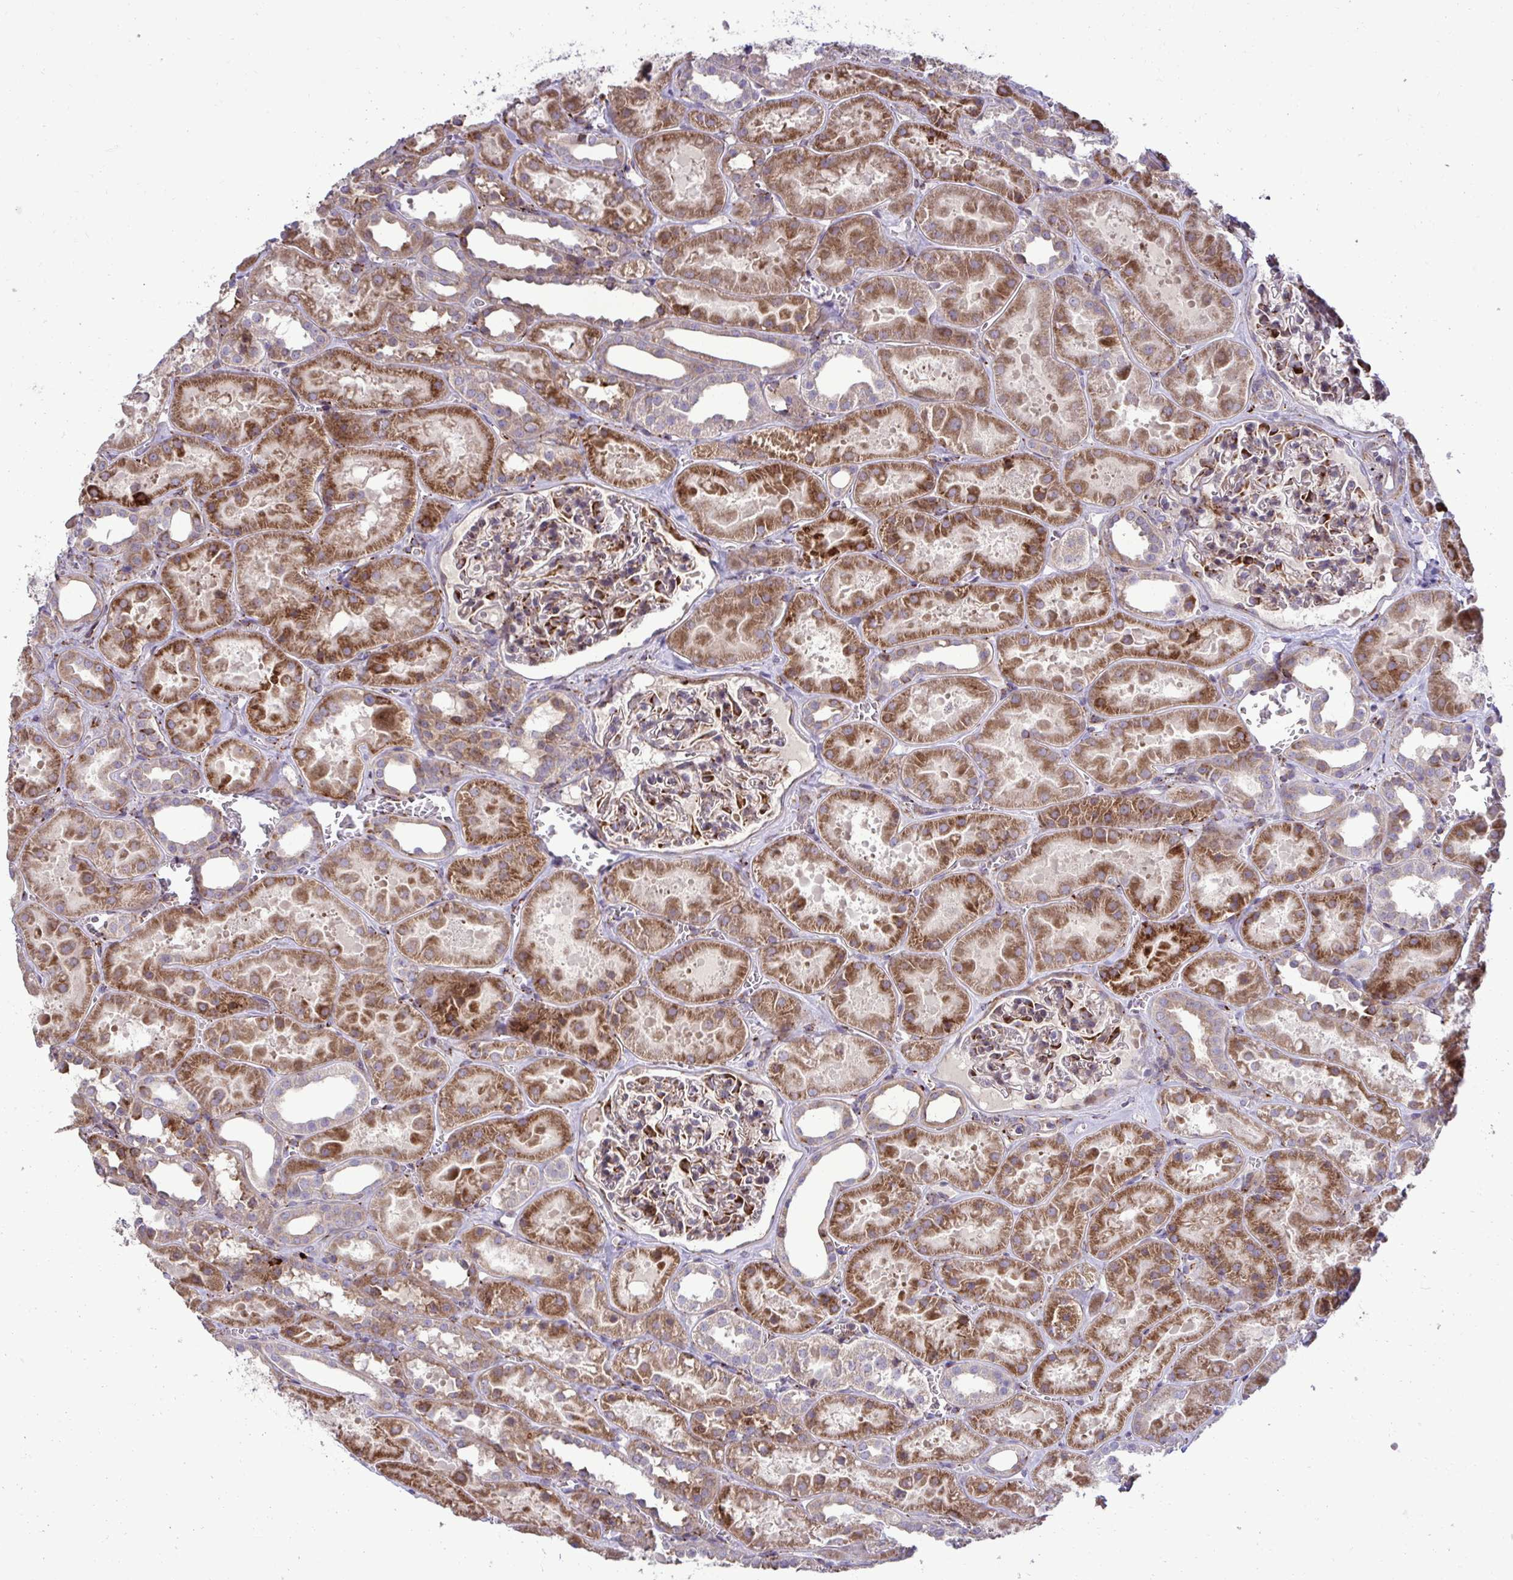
{"staining": {"intensity": "moderate", "quantity": "25%-75%", "location": "cytoplasmic/membranous"}, "tissue": "kidney", "cell_type": "Cells in glomeruli", "image_type": "normal", "snomed": [{"axis": "morphology", "description": "Normal tissue, NOS"}, {"axis": "topography", "description": "Kidney"}], "caption": "Moderate cytoplasmic/membranous positivity for a protein is seen in approximately 25%-75% of cells in glomeruli of unremarkable kidney using immunohistochemistry.", "gene": "LIMS1", "patient": {"sex": "female", "age": 41}}